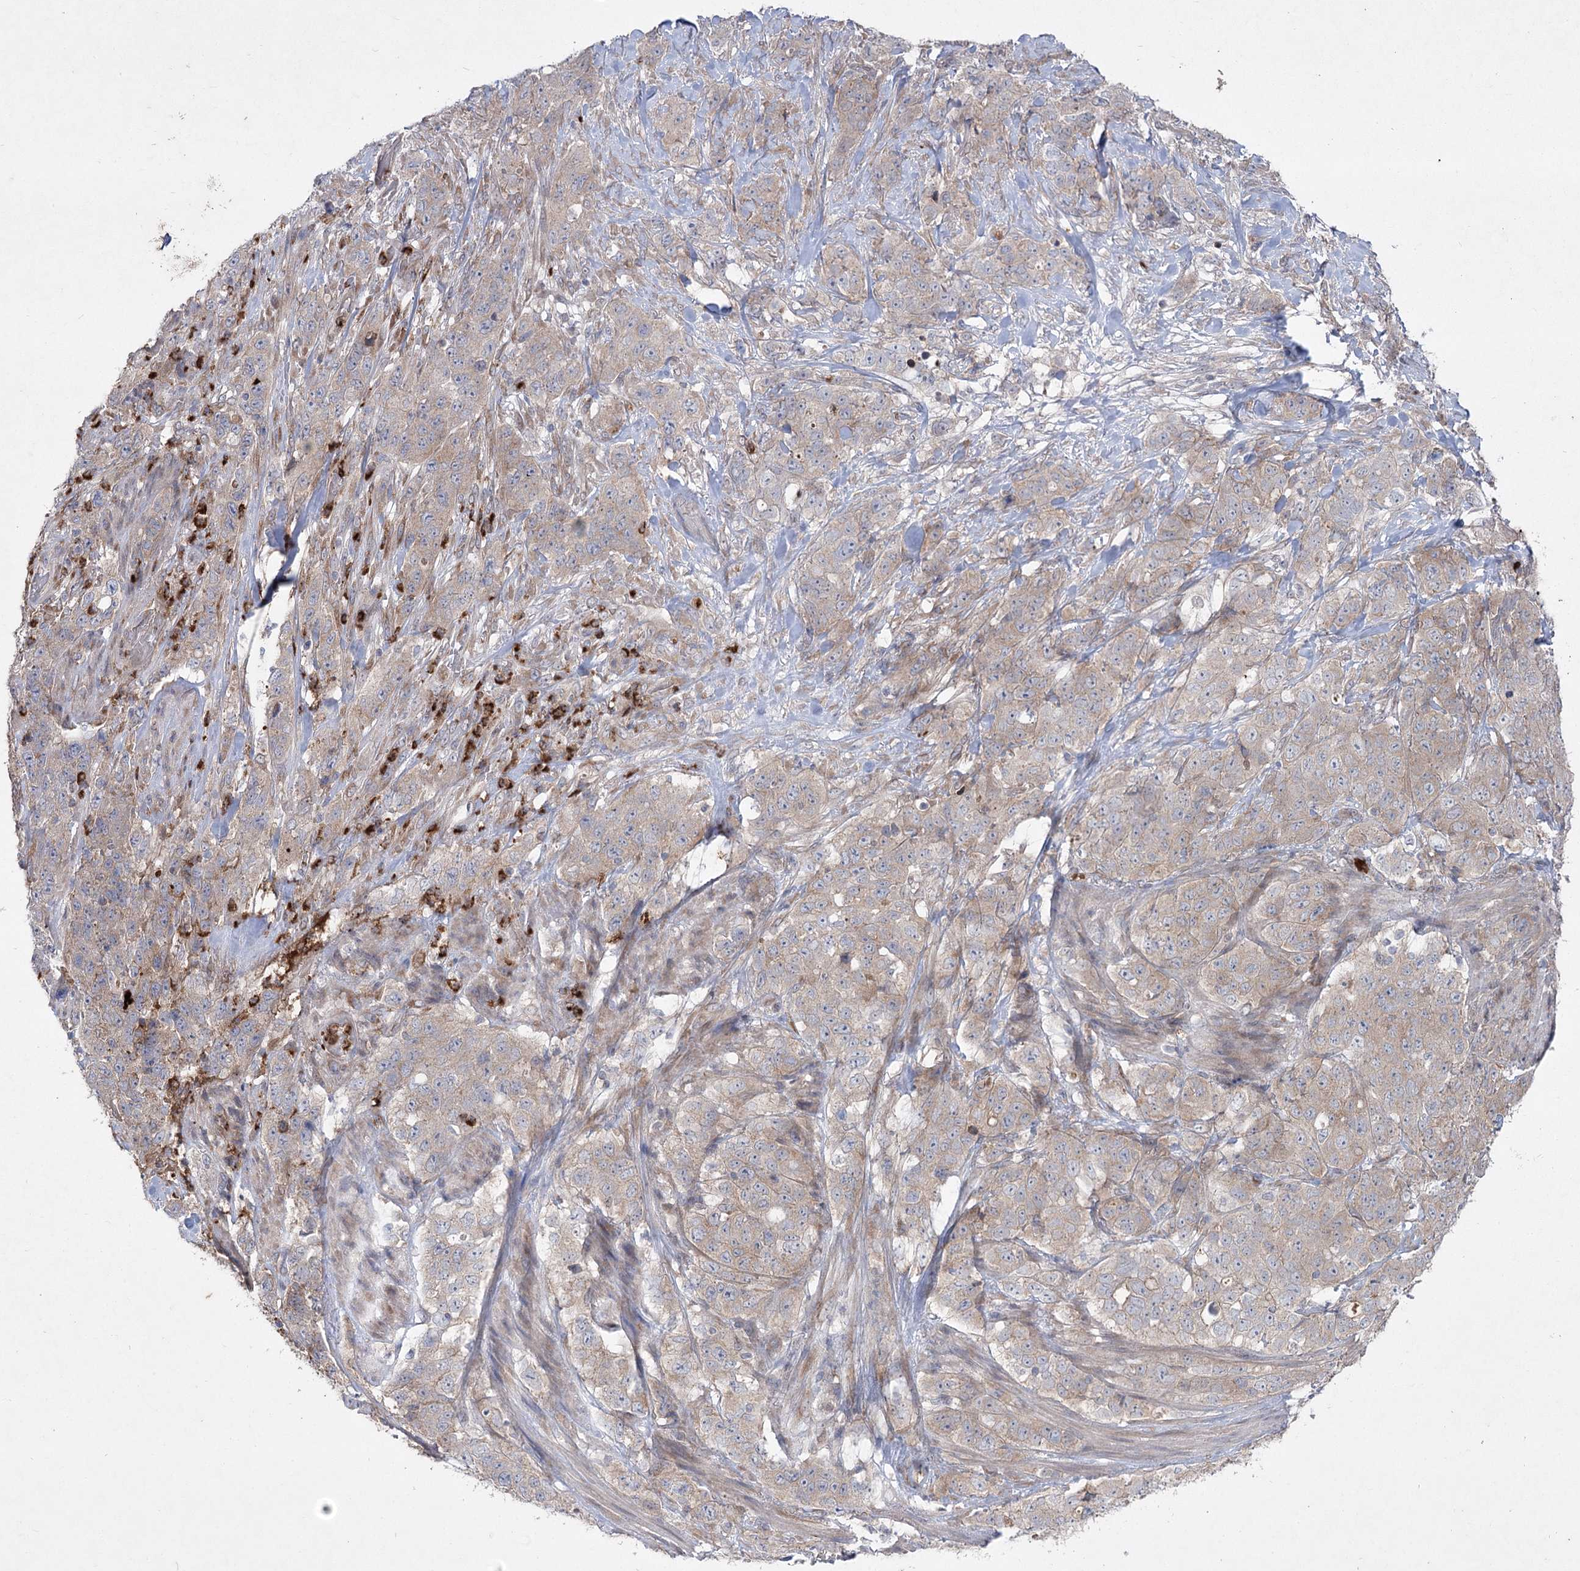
{"staining": {"intensity": "weak", "quantity": "25%-75%", "location": "cytoplasmic/membranous"}, "tissue": "stomach cancer", "cell_type": "Tumor cells", "image_type": "cancer", "snomed": [{"axis": "morphology", "description": "Adenocarcinoma, NOS"}, {"axis": "topography", "description": "Stomach"}], "caption": "Immunohistochemistry staining of adenocarcinoma (stomach), which exhibits low levels of weak cytoplasmic/membranous positivity in approximately 25%-75% of tumor cells indicating weak cytoplasmic/membranous protein staining. The staining was performed using DAB (brown) for protein detection and nuclei were counterstained in hematoxylin (blue).", "gene": "PLEKHA5", "patient": {"sex": "male", "age": 48}}